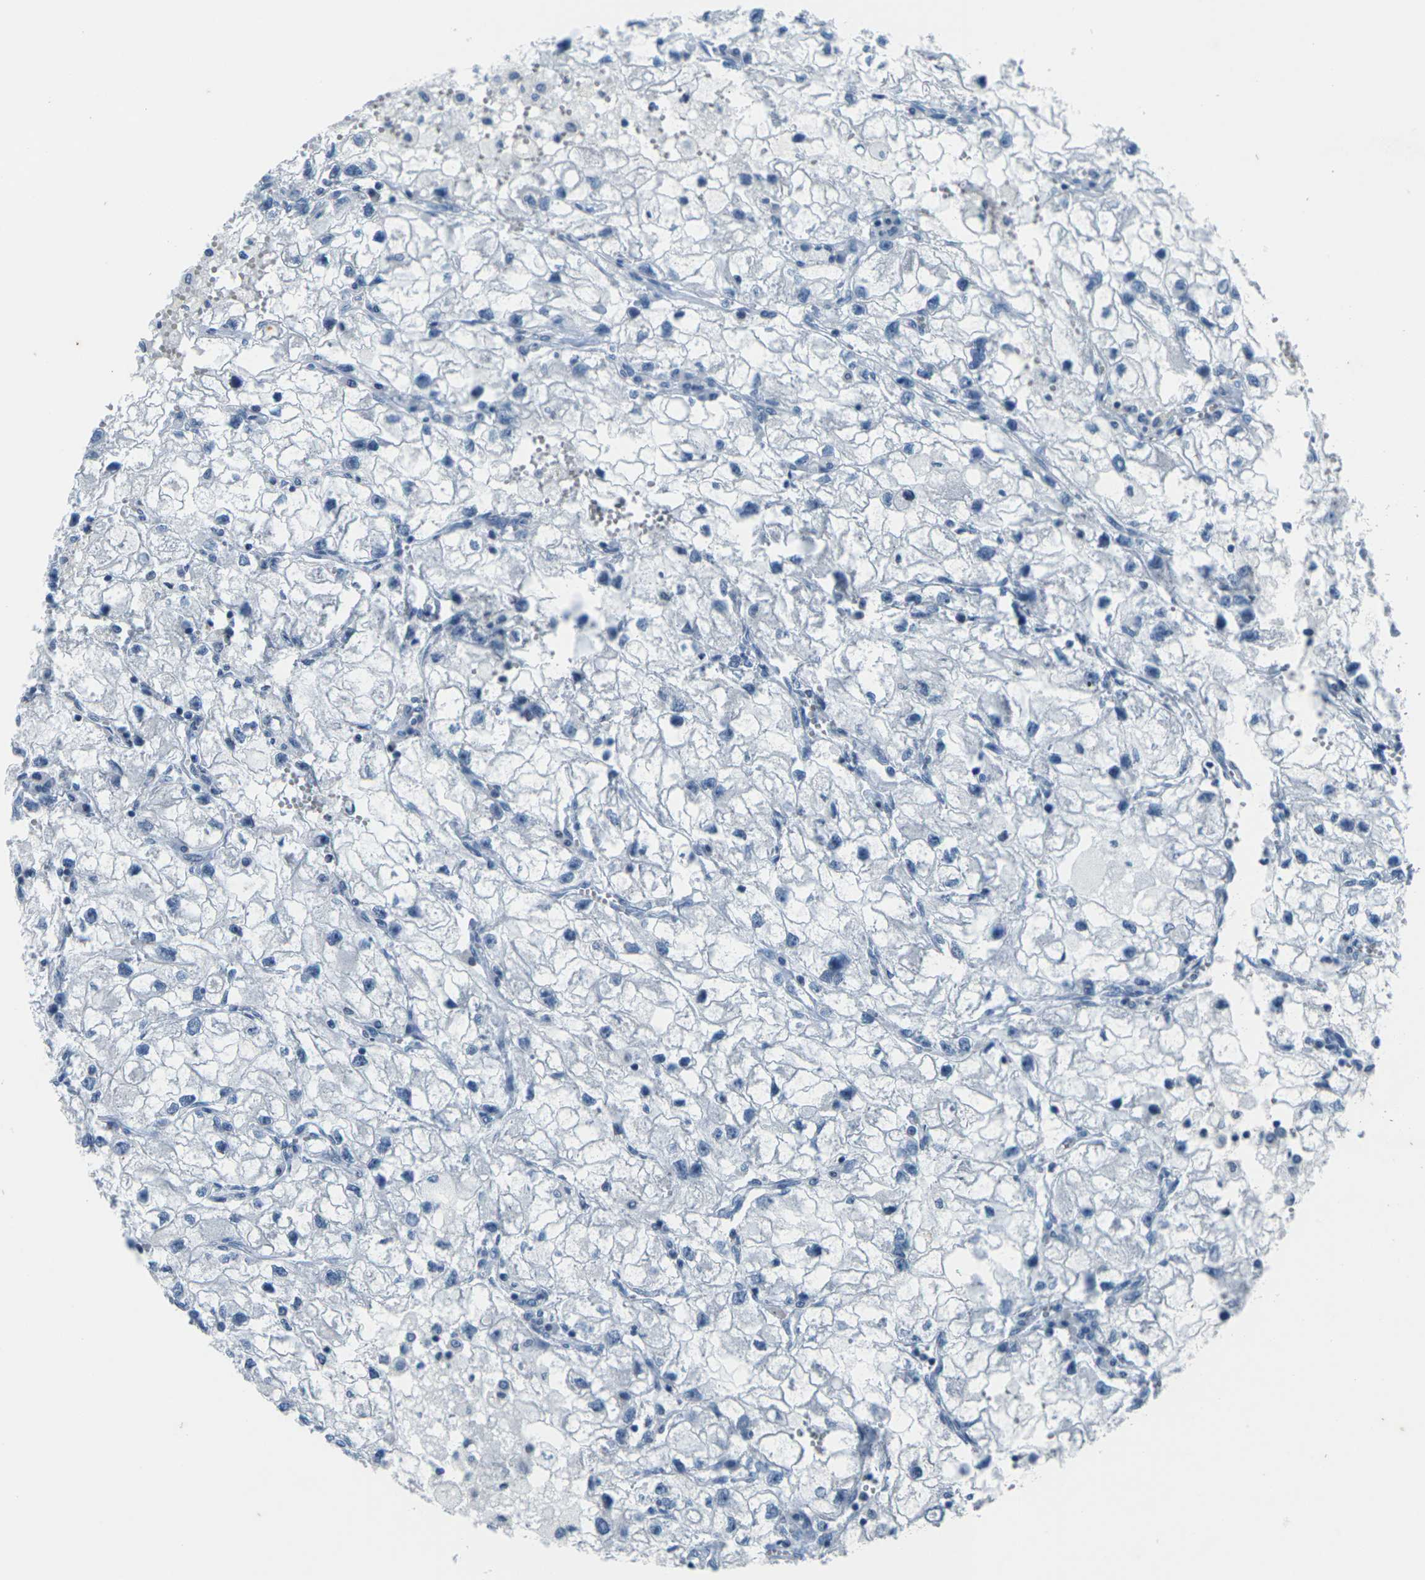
{"staining": {"intensity": "negative", "quantity": "none", "location": "none"}, "tissue": "renal cancer", "cell_type": "Tumor cells", "image_type": "cancer", "snomed": [{"axis": "morphology", "description": "Adenocarcinoma, NOS"}, {"axis": "topography", "description": "Kidney"}], "caption": "Immunohistochemistry photomicrograph of adenocarcinoma (renal) stained for a protein (brown), which demonstrates no staining in tumor cells.", "gene": "UMOD", "patient": {"sex": "female", "age": 70}}